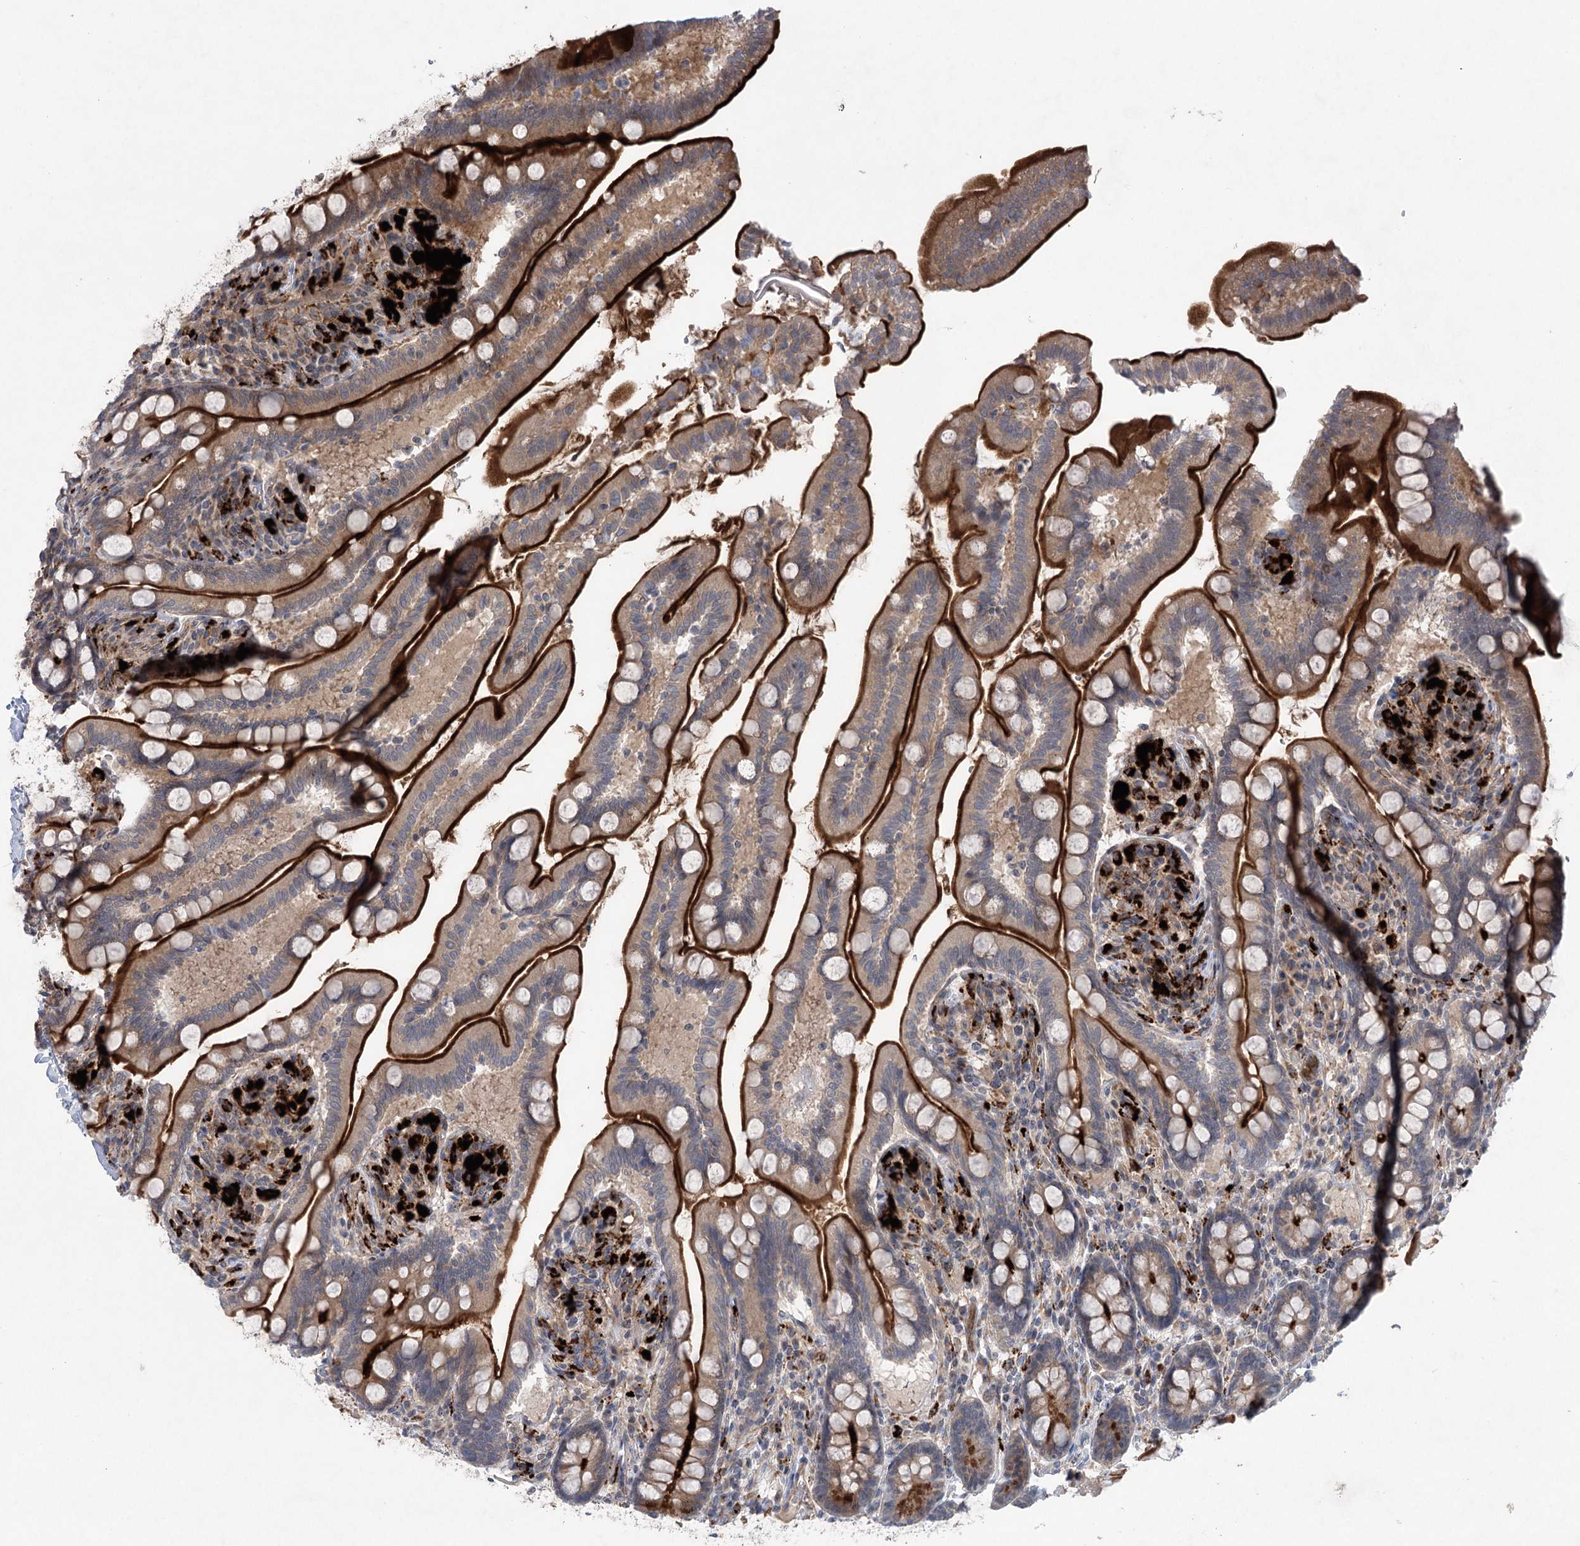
{"staining": {"intensity": "strong", "quantity": ">75%", "location": "cytoplasmic/membranous"}, "tissue": "small intestine", "cell_type": "Glandular cells", "image_type": "normal", "snomed": [{"axis": "morphology", "description": "Normal tissue, NOS"}, {"axis": "topography", "description": "Small intestine"}], "caption": "Strong cytoplasmic/membranous protein staining is present in about >75% of glandular cells in small intestine.", "gene": "METTL24", "patient": {"sex": "female", "age": 64}}